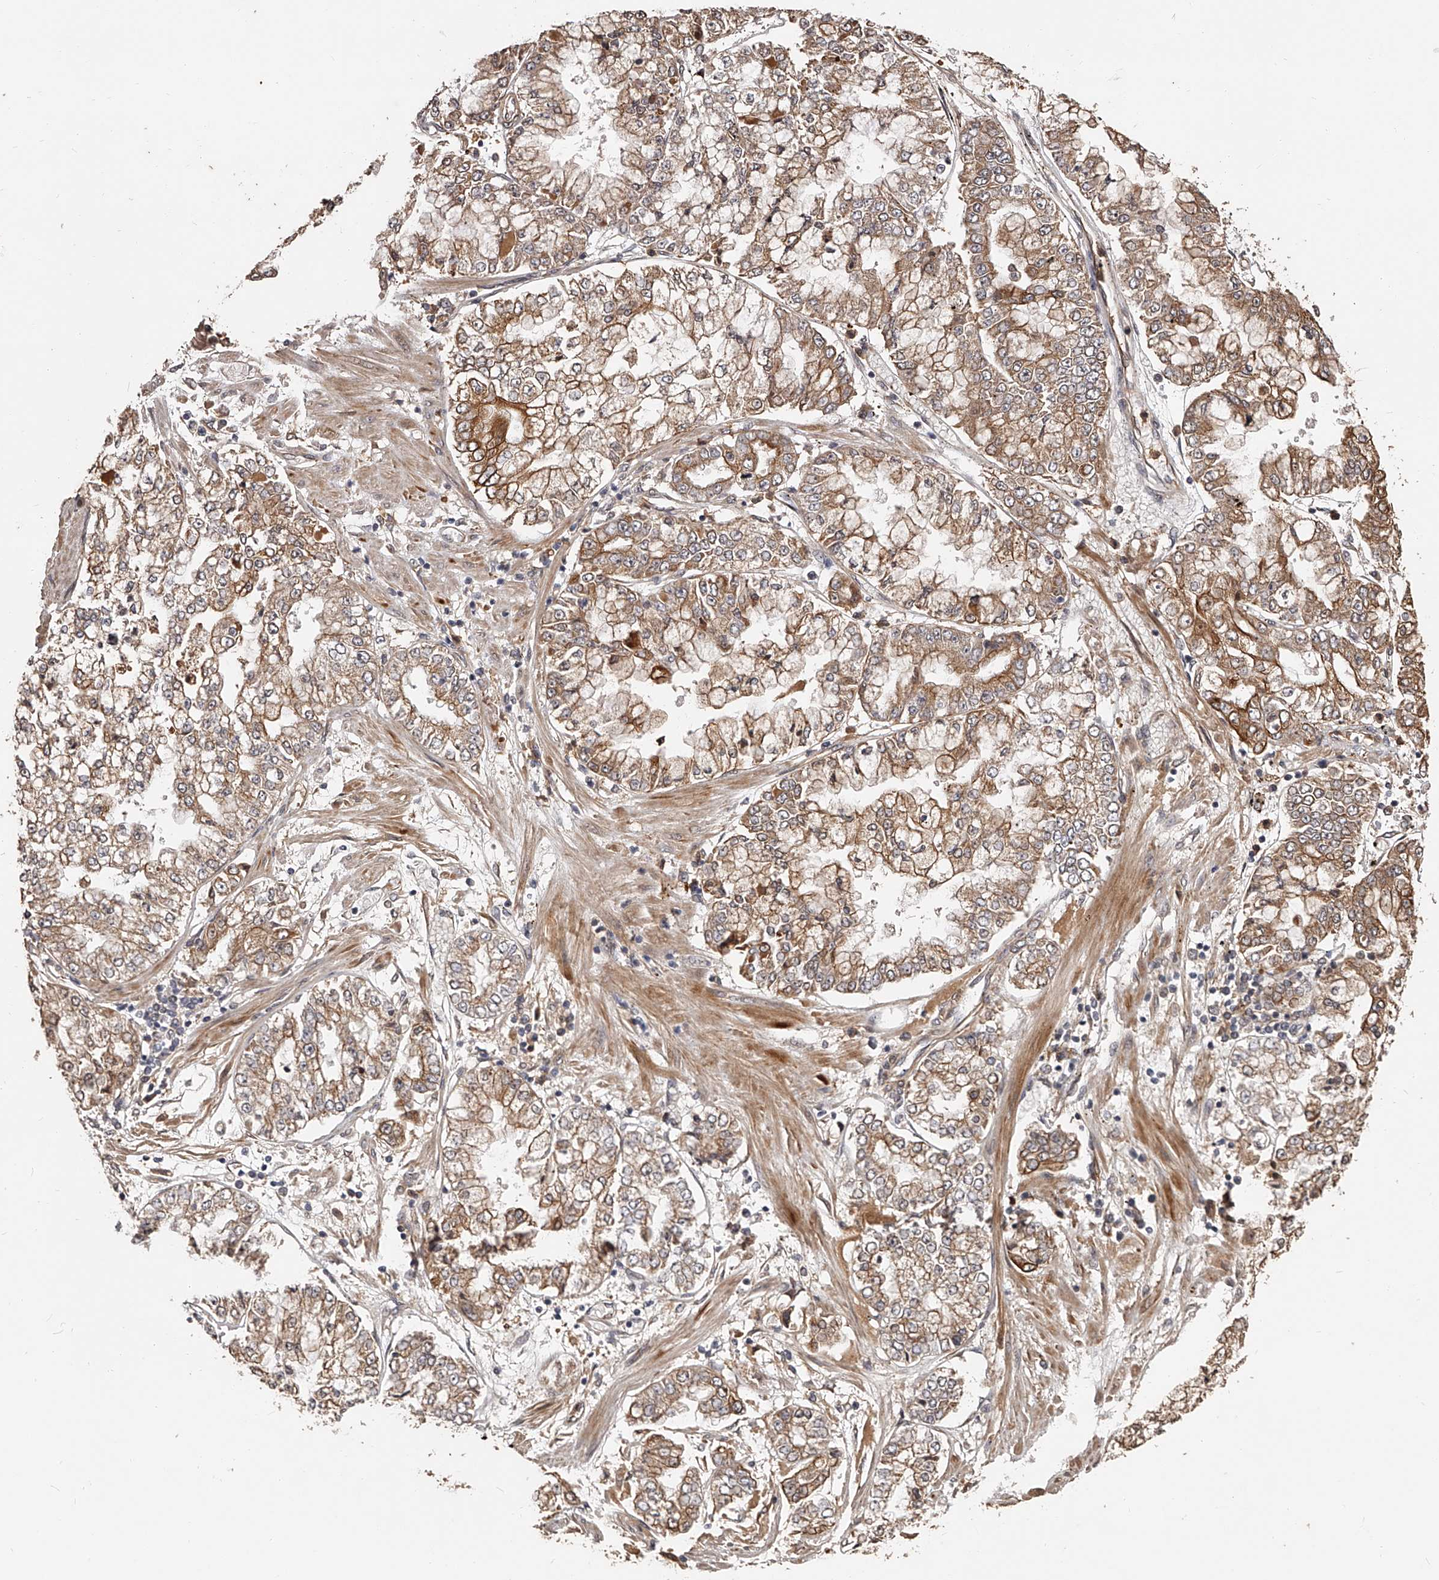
{"staining": {"intensity": "moderate", "quantity": ">75%", "location": "cytoplasmic/membranous"}, "tissue": "stomach cancer", "cell_type": "Tumor cells", "image_type": "cancer", "snomed": [{"axis": "morphology", "description": "Adenocarcinoma, NOS"}, {"axis": "topography", "description": "Stomach"}], "caption": "Immunohistochemical staining of human stomach cancer (adenocarcinoma) shows moderate cytoplasmic/membranous protein staining in approximately >75% of tumor cells.", "gene": "URGCP", "patient": {"sex": "male", "age": 76}}